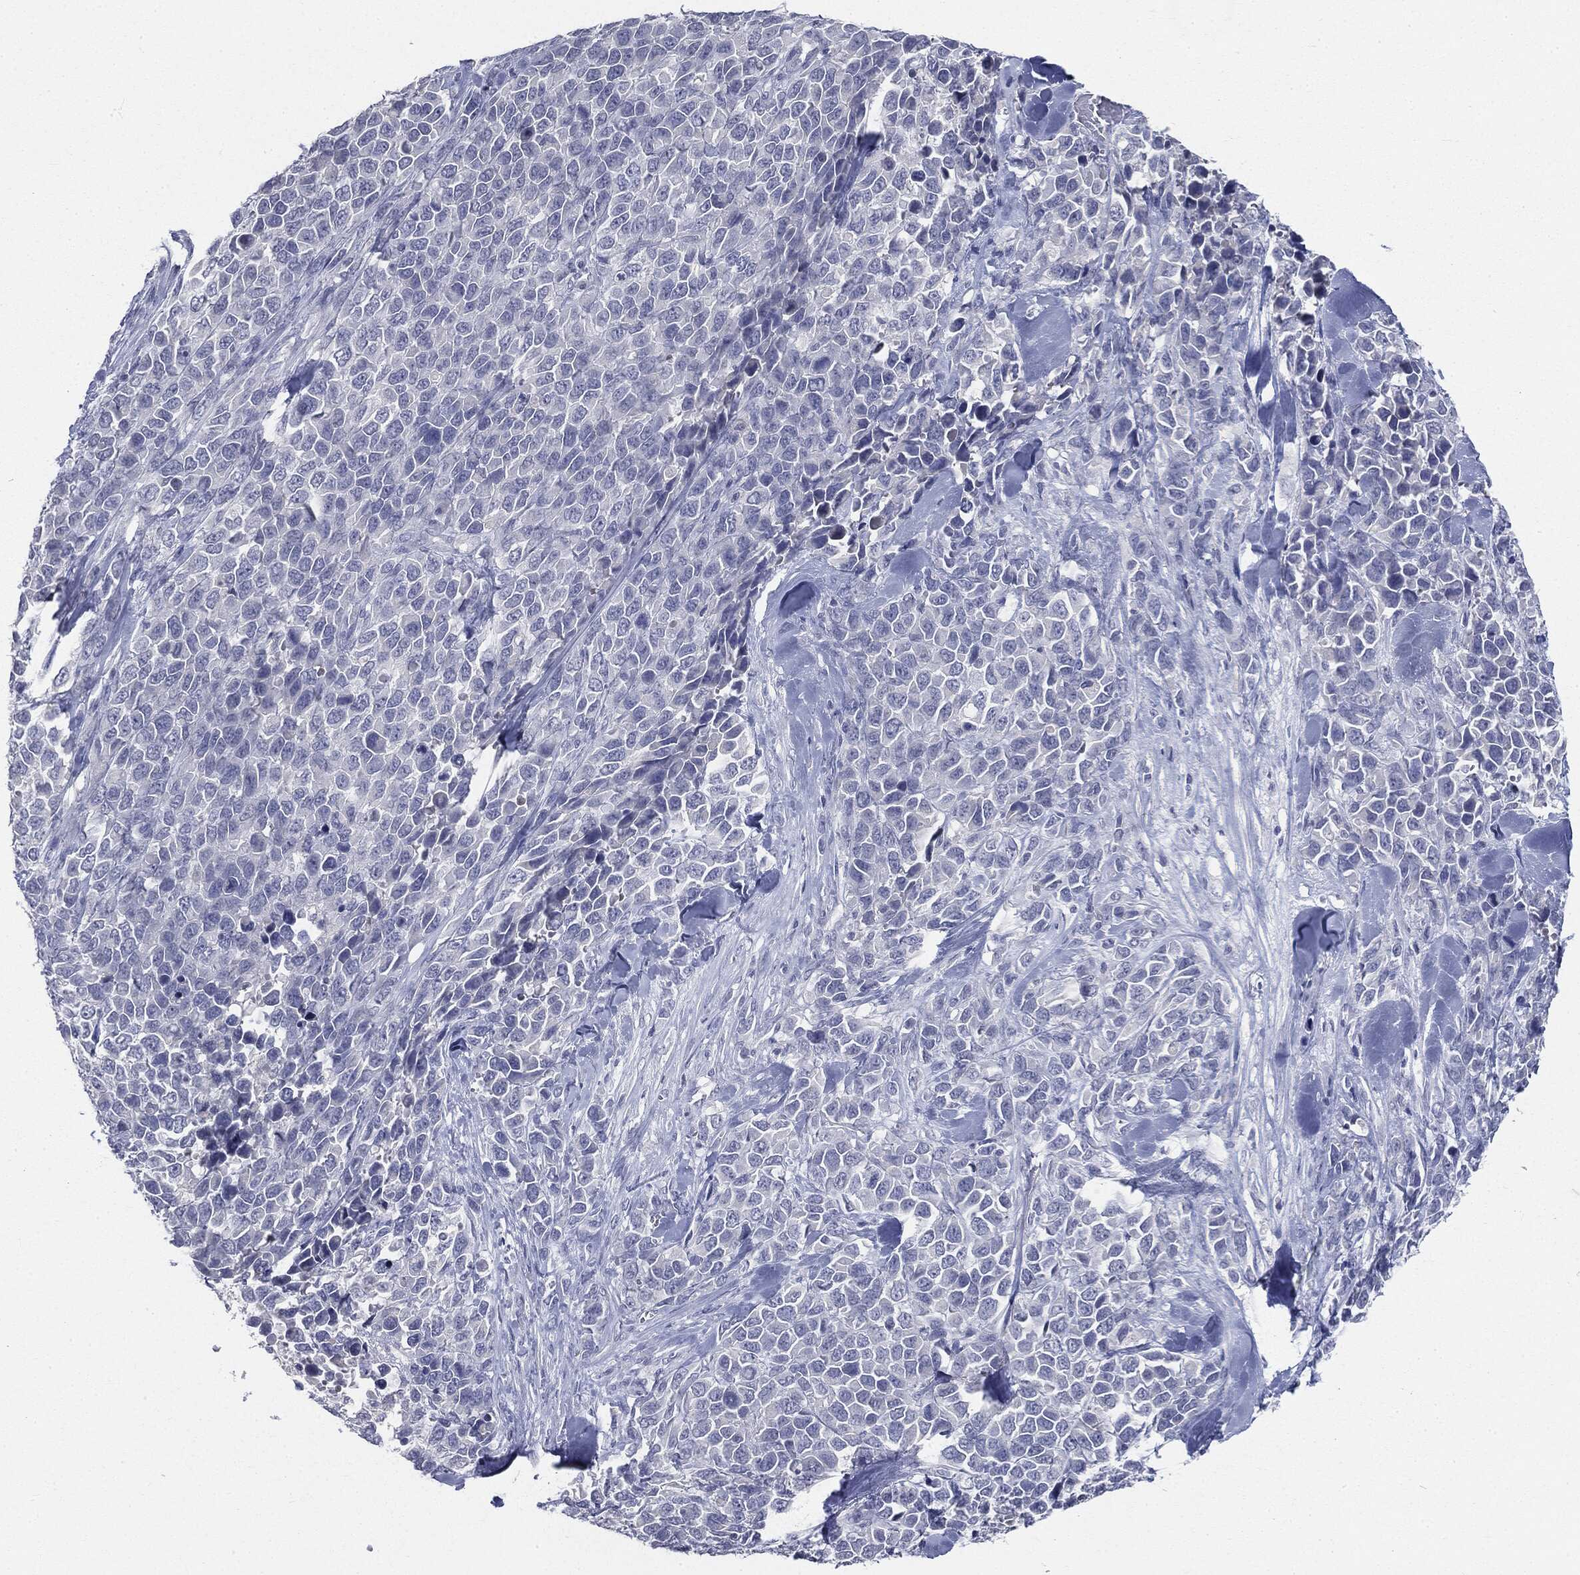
{"staining": {"intensity": "negative", "quantity": "none", "location": "none"}, "tissue": "melanoma", "cell_type": "Tumor cells", "image_type": "cancer", "snomed": [{"axis": "morphology", "description": "Malignant melanoma, Metastatic site"}, {"axis": "topography", "description": "Skin"}], "caption": "Malignant melanoma (metastatic site) stained for a protein using immunohistochemistry (IHC) exhibits no positivity tumor cells.", "gene": "CGB1", "patient": {"sex": "male", "age": 84}}